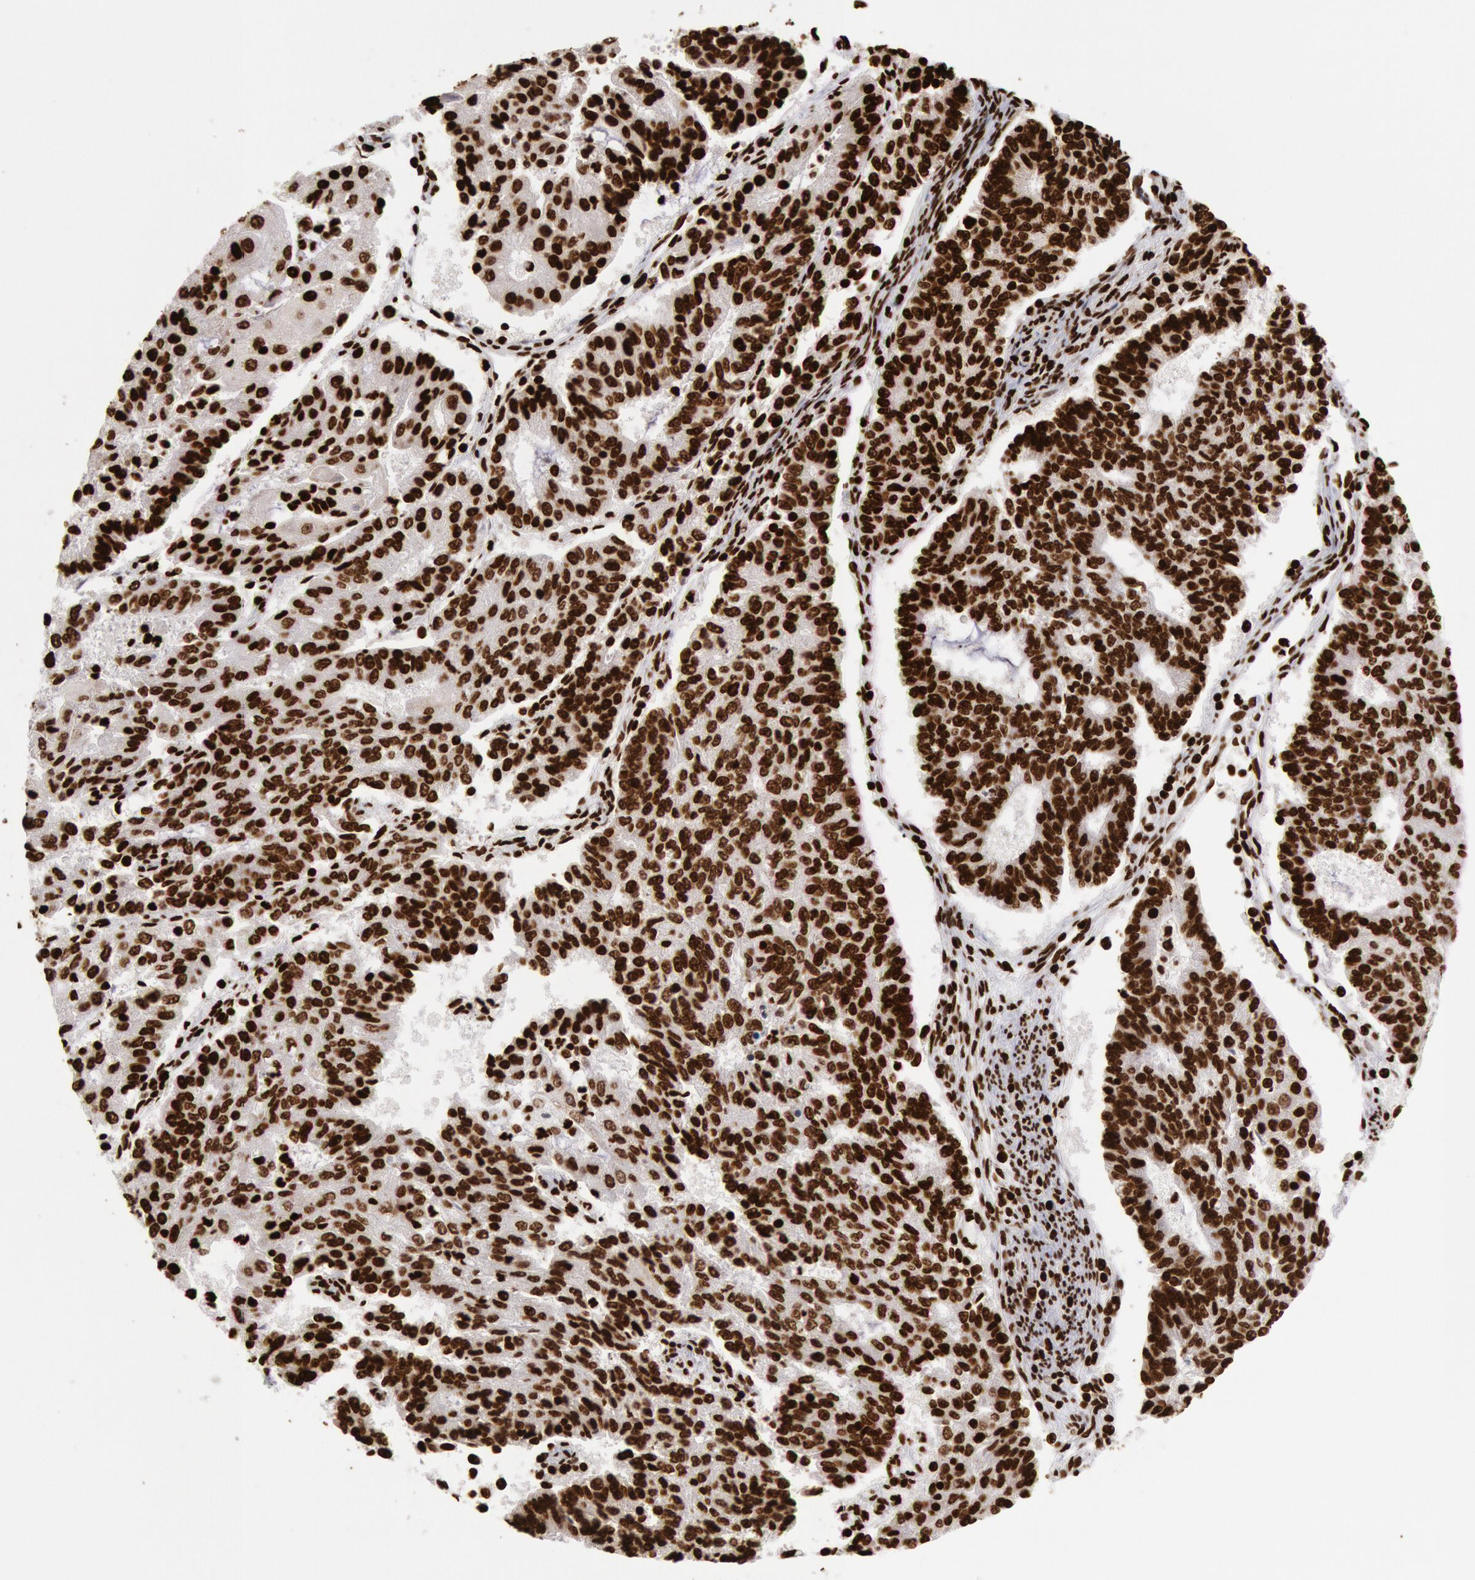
{"staining": {"intensity": "strong", "quantity": ">75%", "location": "nuclear"}, "tissue": "endometrial cancer", "cell_type": "Tumor cells", "image_type": "cancer", "snomed": [{"axis": "morphology", "description": "Adenocarcinoma, NOS"}, {"axis": "topography", "description": "Endometrium"}], "caption": "Protein expression by immunohistochemistry shows strong nuclear staining in about >75% of tumor cells in endometrial adenocarcinoma.", "gene": "H3-4", "patient": {"sex": "female", "age": 56}}